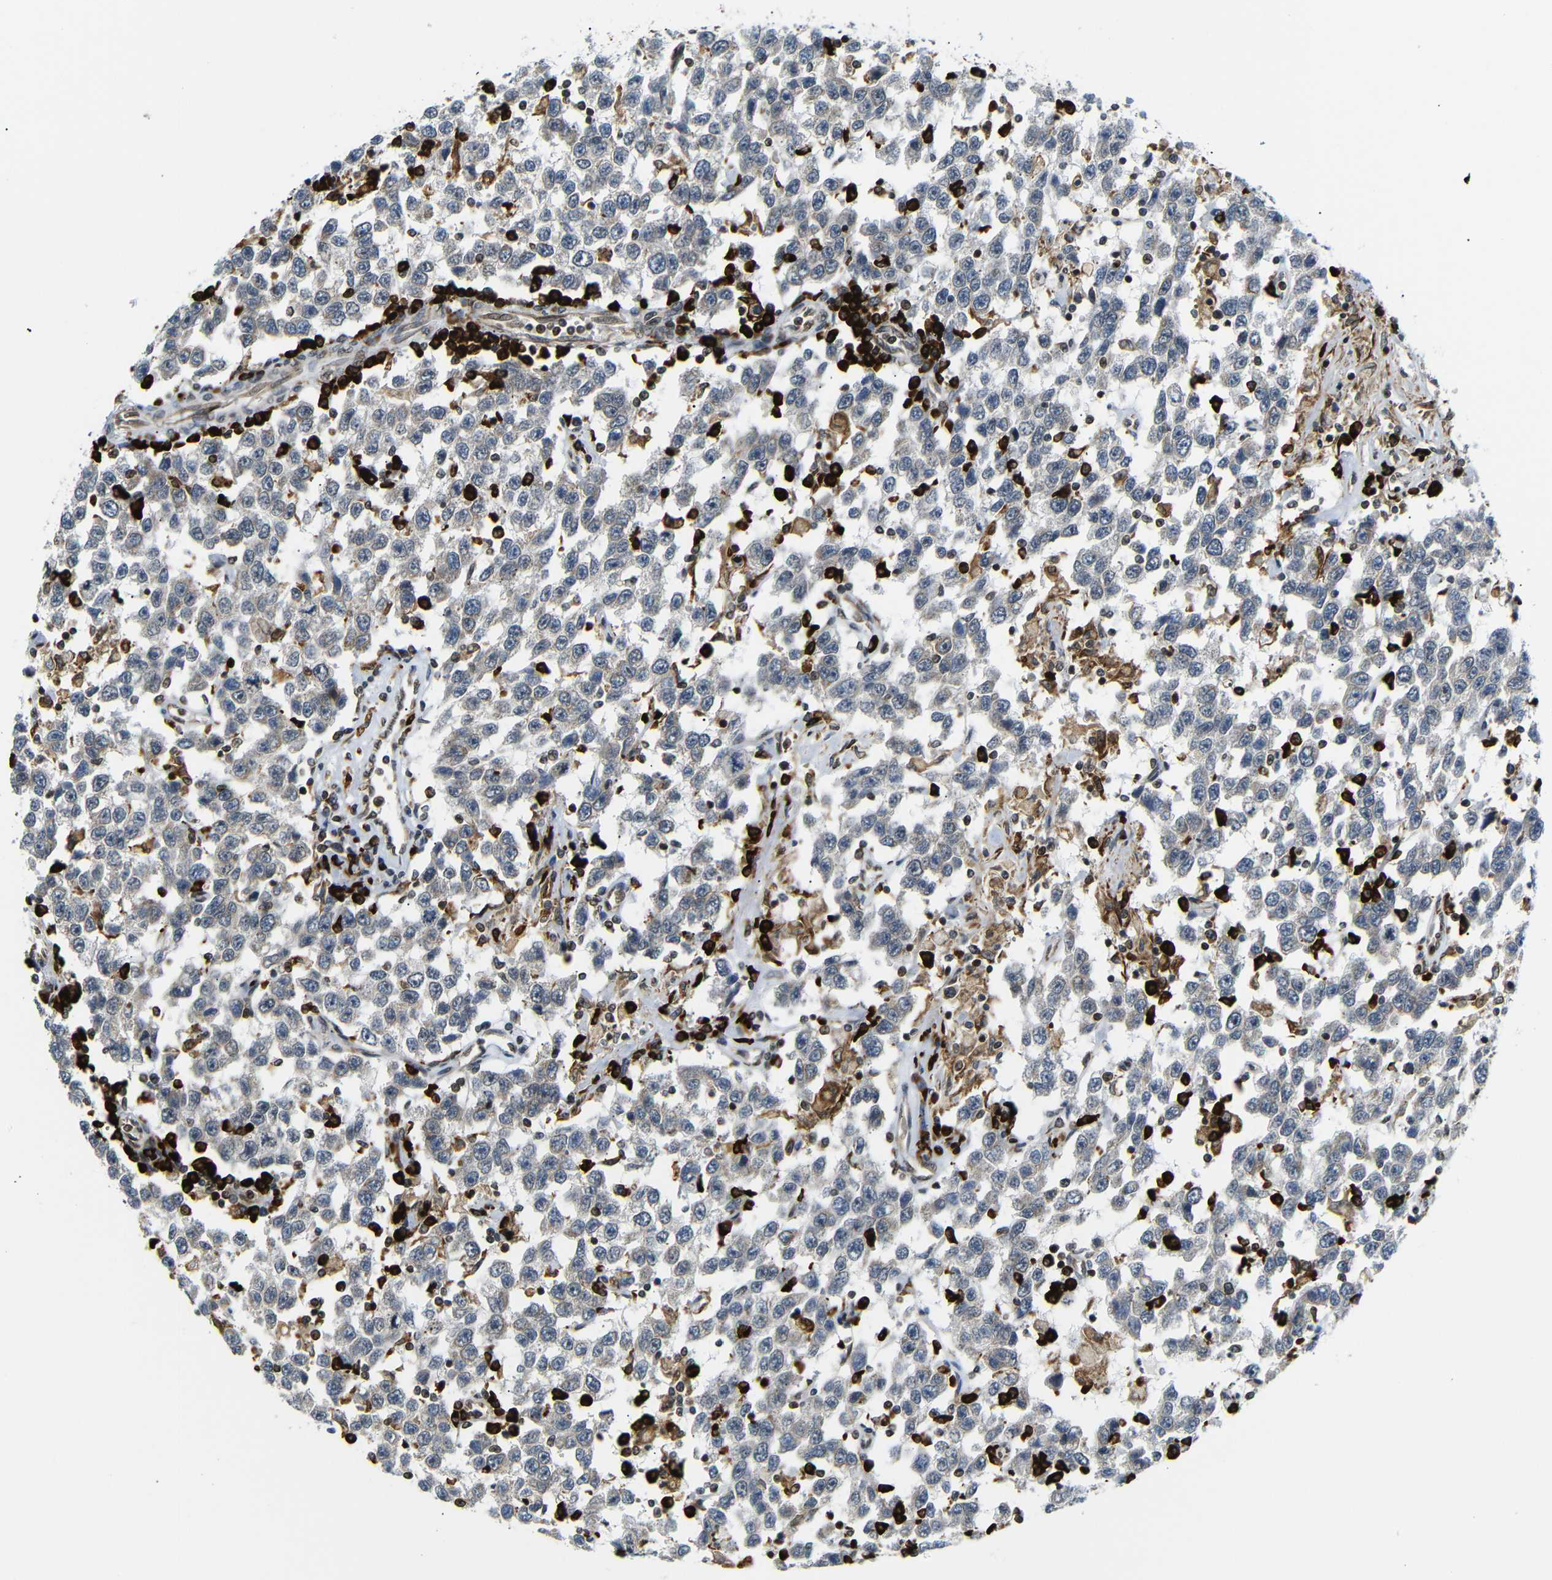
{"staining": {"intensity": "negative", "quantity": "none", "location": "none"}, "tissue": "testis cancer", "cell_type": "Tumor cells", "image_type": "cancer", "snomed": [{"axis": "morphology", "description": "Seminoma, NOS"}, {"axis": "topography", "description": "Testis"}], "caption": "DAB immunohistochemical staining of human testis cancer (seminoma) reveals no significant staining in tumor cells.", "gene": "SPCS2", "patient": {"sex": "male", "age": 41}}